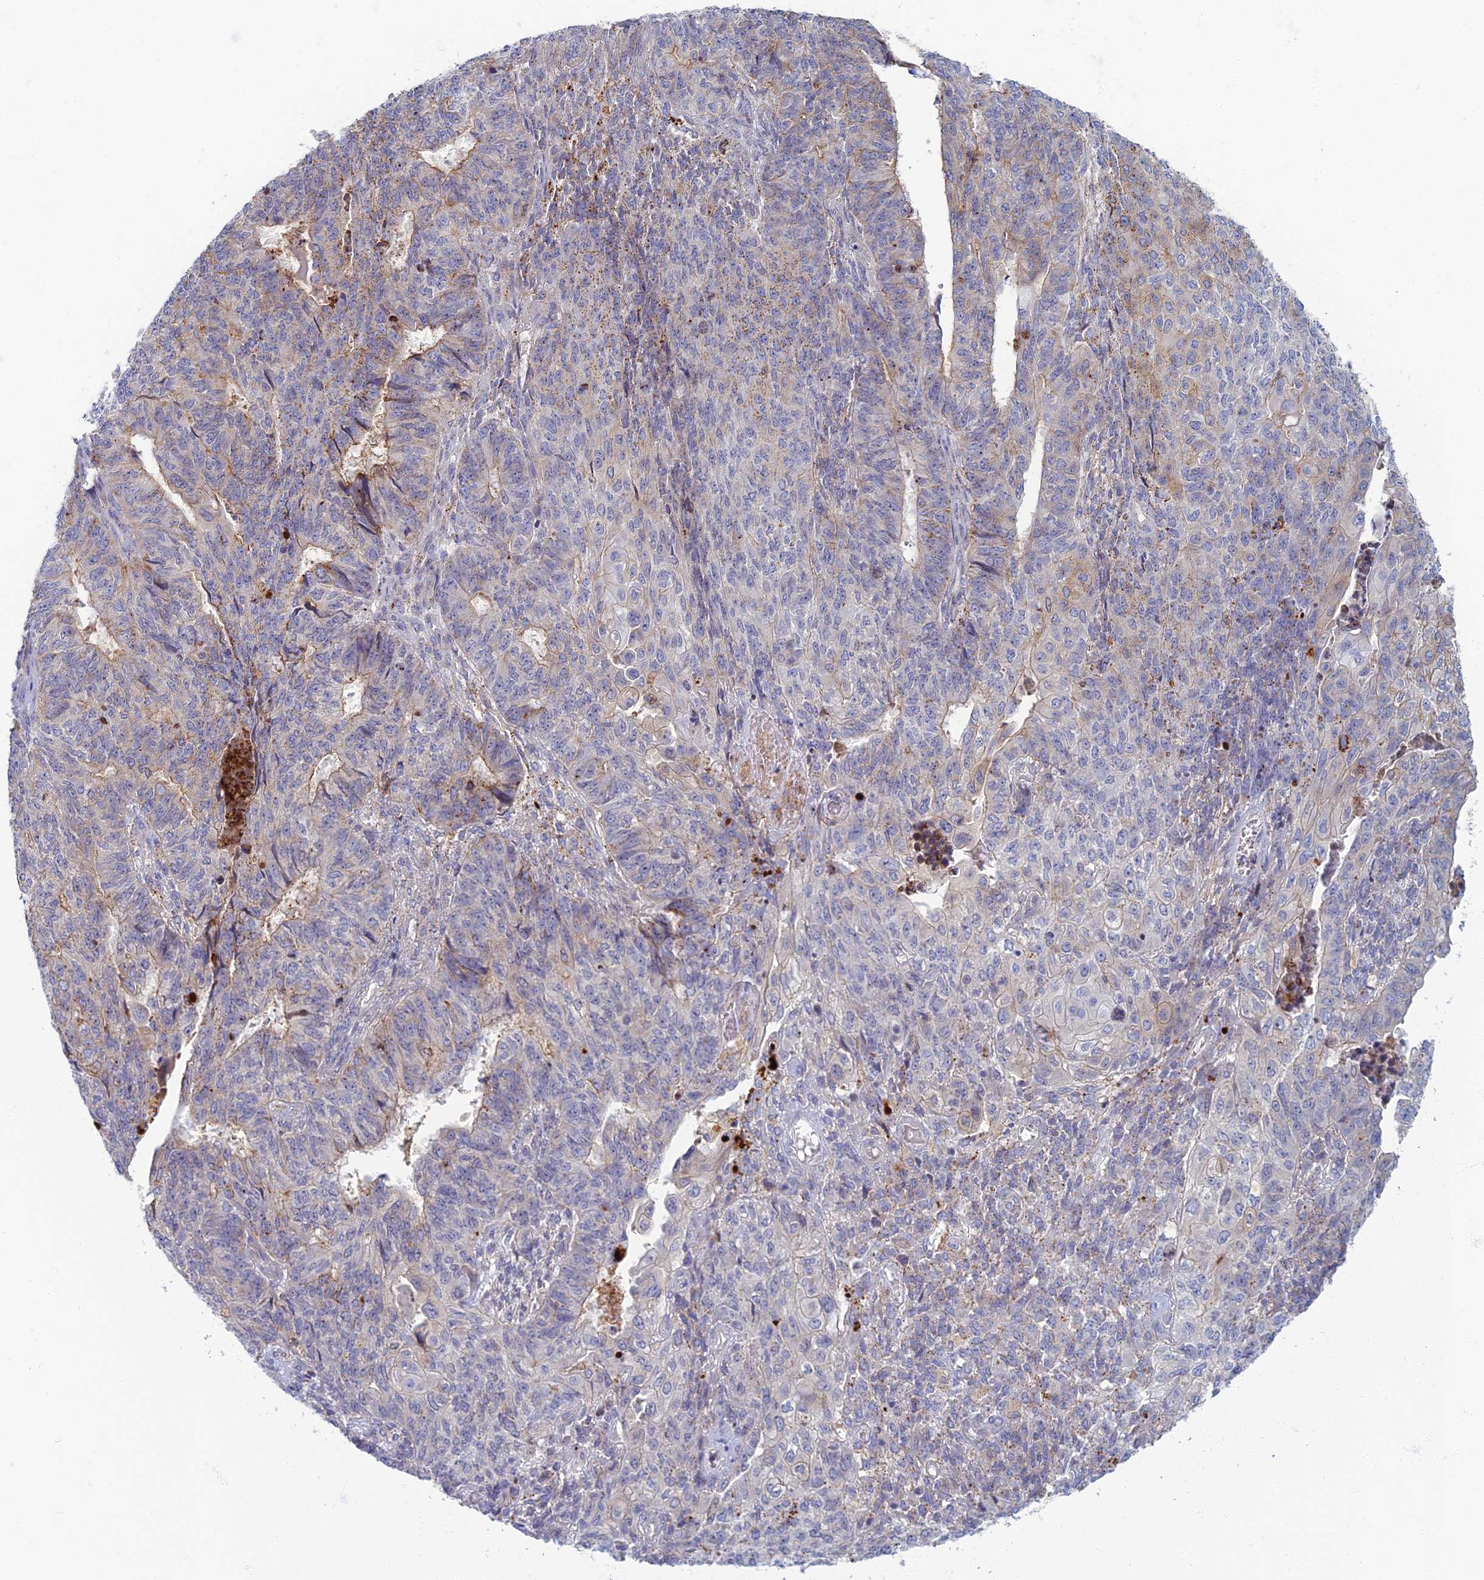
{"staining": {"intensity": "weak", "quantity": "25%-75%", "location": "cytoplasmic/membranous"}, "tissue": "endometrial cancer", "cell_type": "Tumor cells", "image_type": "cancer", "snomed": [{"axis": "morphology", "description": "Adenocarcinoma, NOS"}, {"axis": "topography", "description": "Endometrium"}], "caption": "Immunohistochemistry histopathology image of endometrial cancer (adenocarcinoma) stained for a protein (brown), which displays low levels of weak cytoplasmic/membranous positivity in approximately 25%-75% of tumor cells.", "gene": "CHMP4B", "patient": {"sex": "female", "age": 32}}